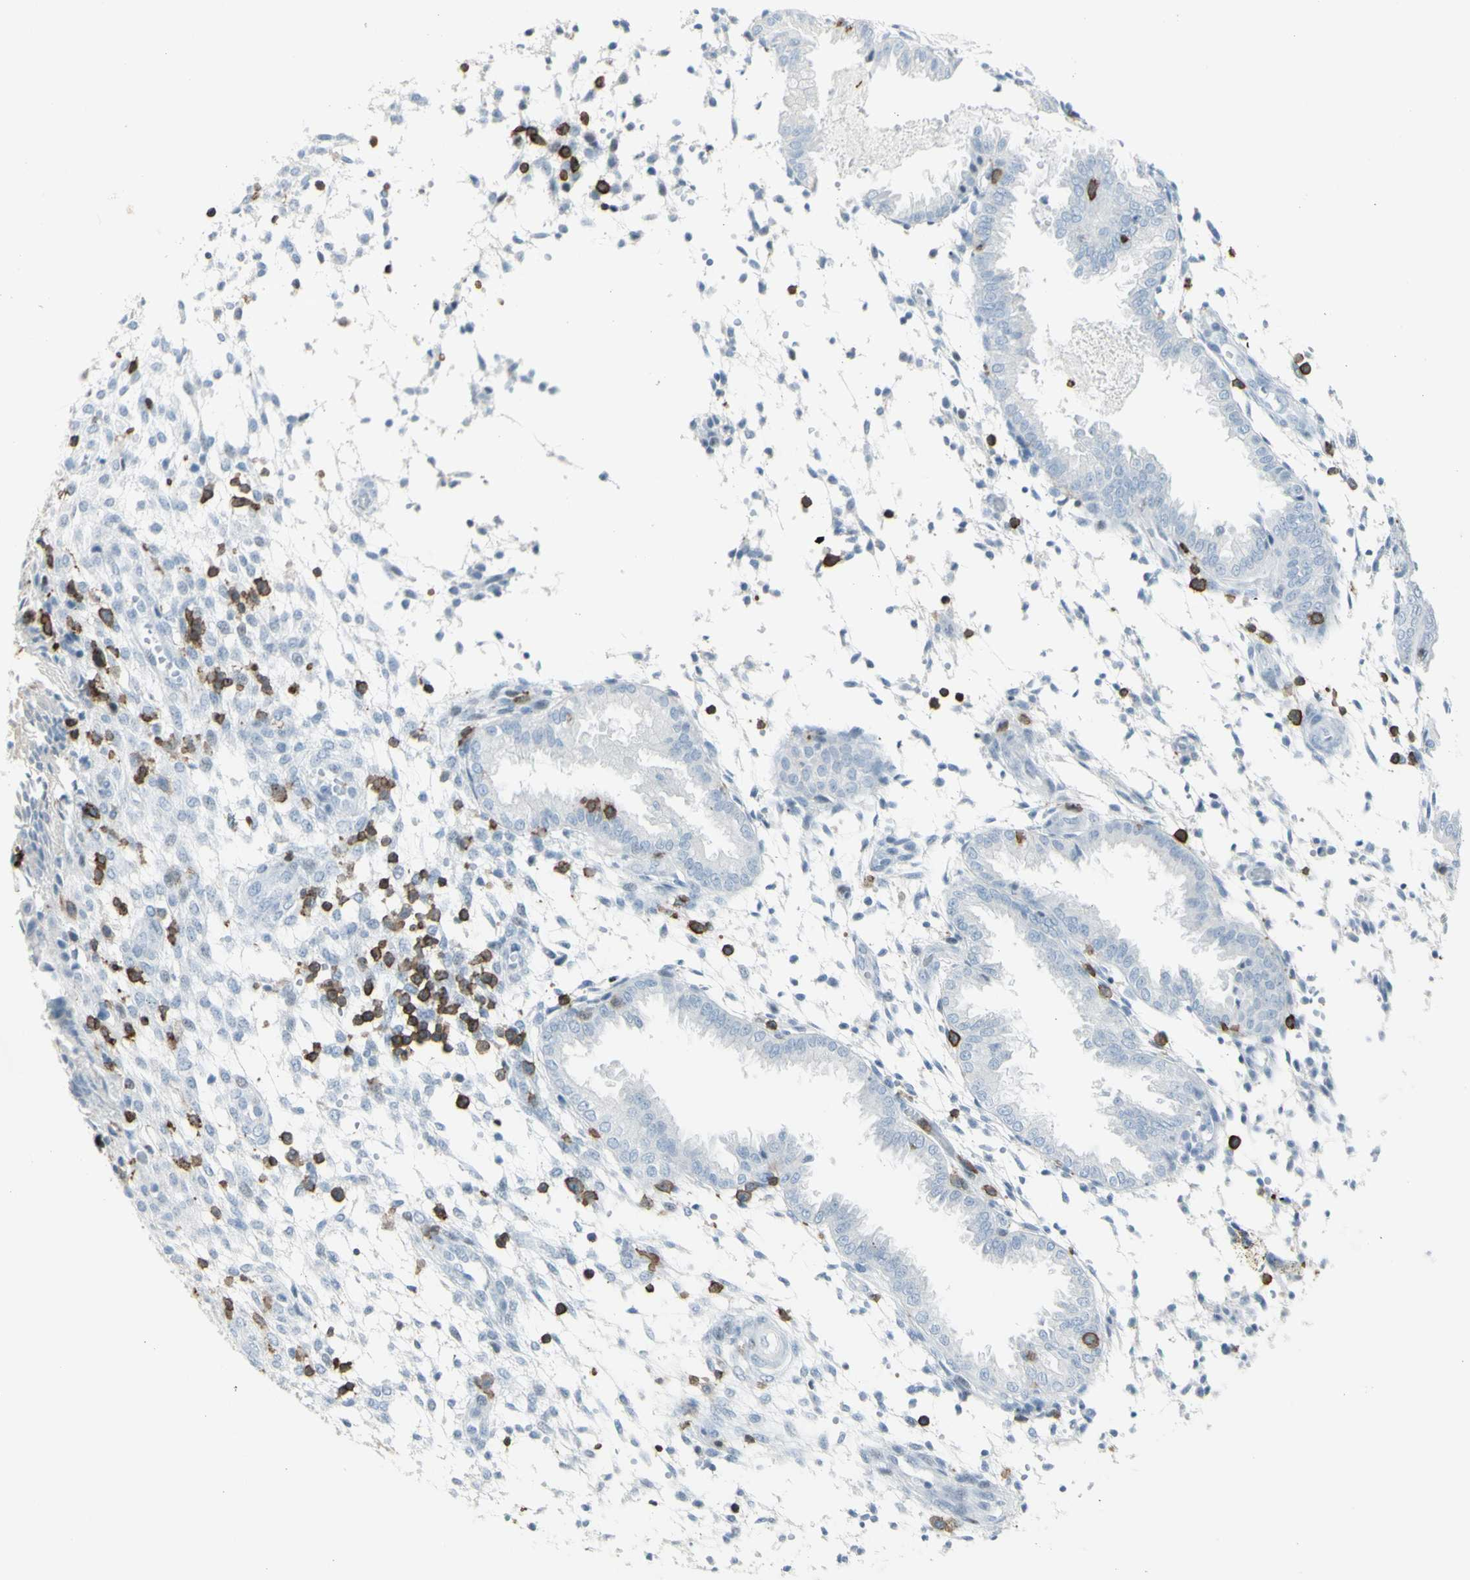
{"staining": {"intensity": "weak", "quantity": "<25%", "location": "cytoplasmic/membranous"}, "tissue": "endometrium", "cell_type": "Cells in endometrial stroma", "image_type": "normal", "snomed": [{"axis": "morphology", "description": "Normal tissue, NOS"}, {"axis": "topography", "description": "Endometrium"}], "caption": "Normal endometrium was stained to show a protein in brown. There is no significant staining in cells in endometrial stroma. The staining was performed using DAB (3,3'-diaminobenzidine) to visualize the protein expression in brown, while the nuclei were stained in blue with hematoxylin (Magnification: 20x).", "gene": "NRG1", "patient": {"sex": "female", "age": 33}}